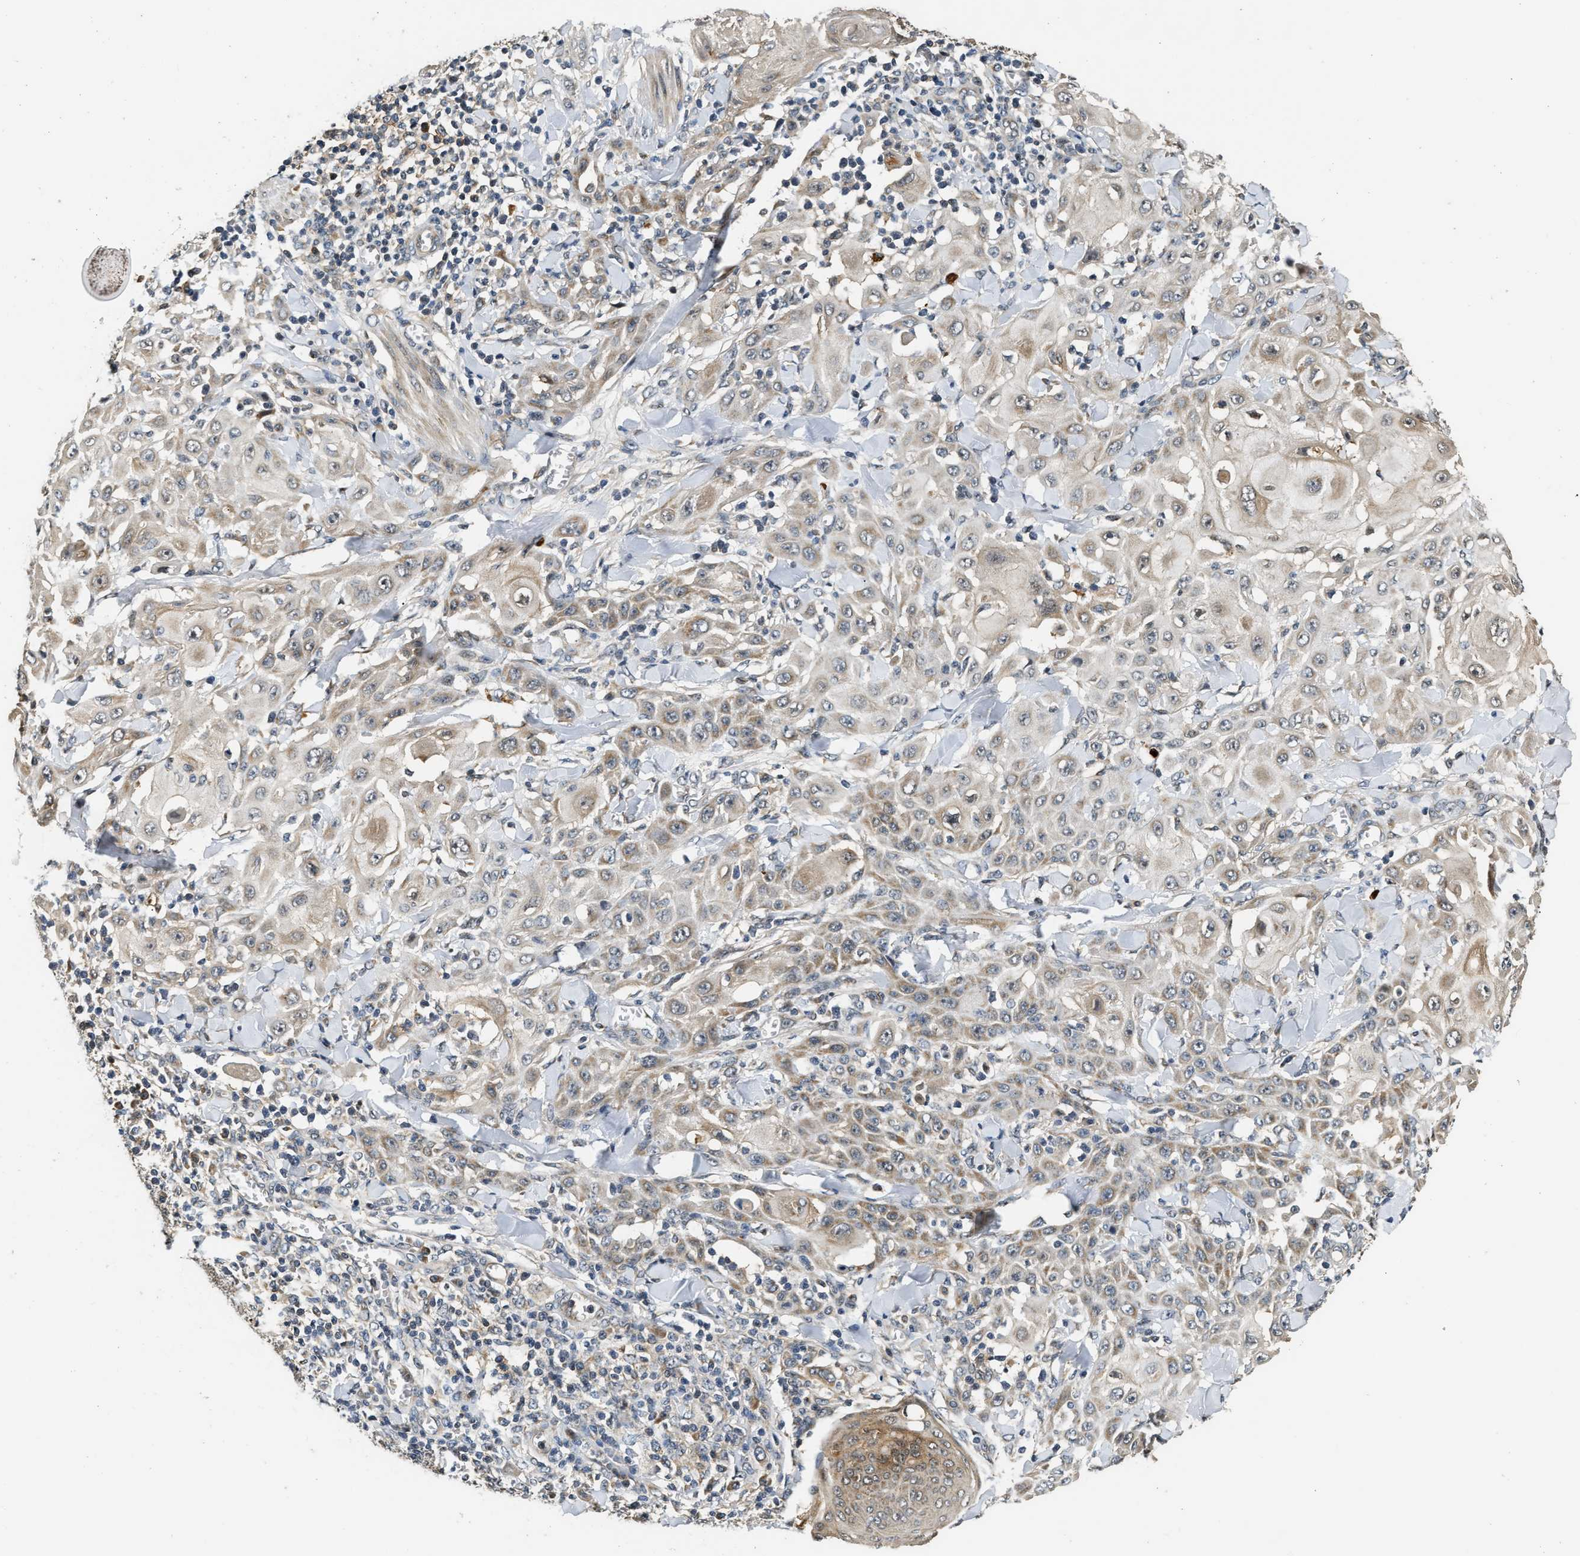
{"staining": {"intensity": "weak", "quantity": "25%-75%", "location": "cytoplasmic/membranous"}, "tissue": "skin cancer", "cell_type": "Tumor cells", "image_type": "cancer", "snomed": [{"axis": "morphology", "description": "Squamous cell carcinoma, NOS"}, {"axis": "topography", "description": "Skin"}], "caption": "Immunohistochemistry of human squamous cell carcinoma (skin) demonstrates low levels of weak cytoplasmic/membranous positivity in about 25%-75% of tumor cells.", "gene": "EXTL2", "patient": {"sex": "male", "age": 24}}